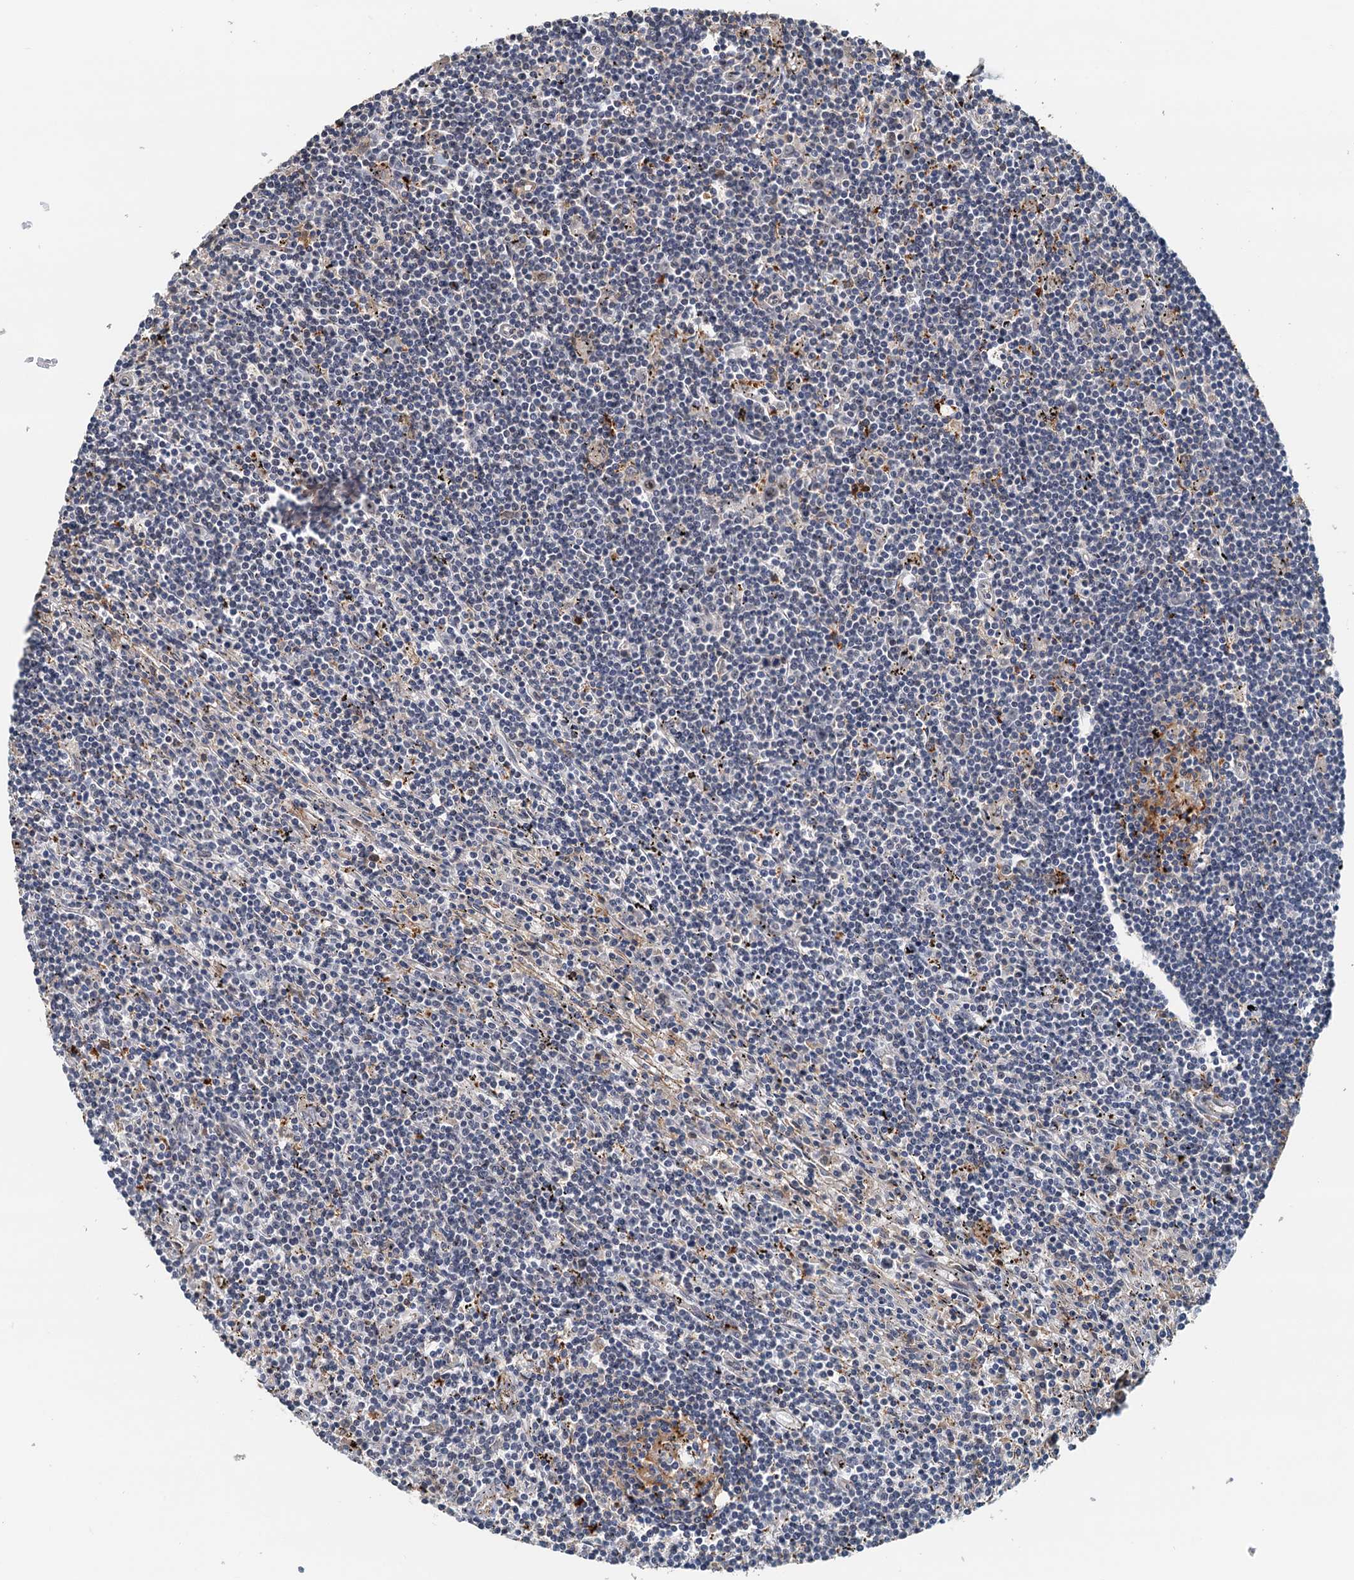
{"staining": {"intensity": "negative", "quantity": "none", "location": "none"}, "tissue": "lymphoma", "cell_type": "Tumor cells", "image_type": "cancer", "snomed": [{"axis": "morphology", "description": "Malignant lymphoma, non-Hodgkin's type, Low grade"}, {"axis": "topography", "description": "Spleen"}], "caption": "IHC of low-grade malignant lymphoma, non-Hodgkin's type shows no expression in tumor cells.", "gene": "SPINDOC", "patient": {"sex": "male", "age": 76}}